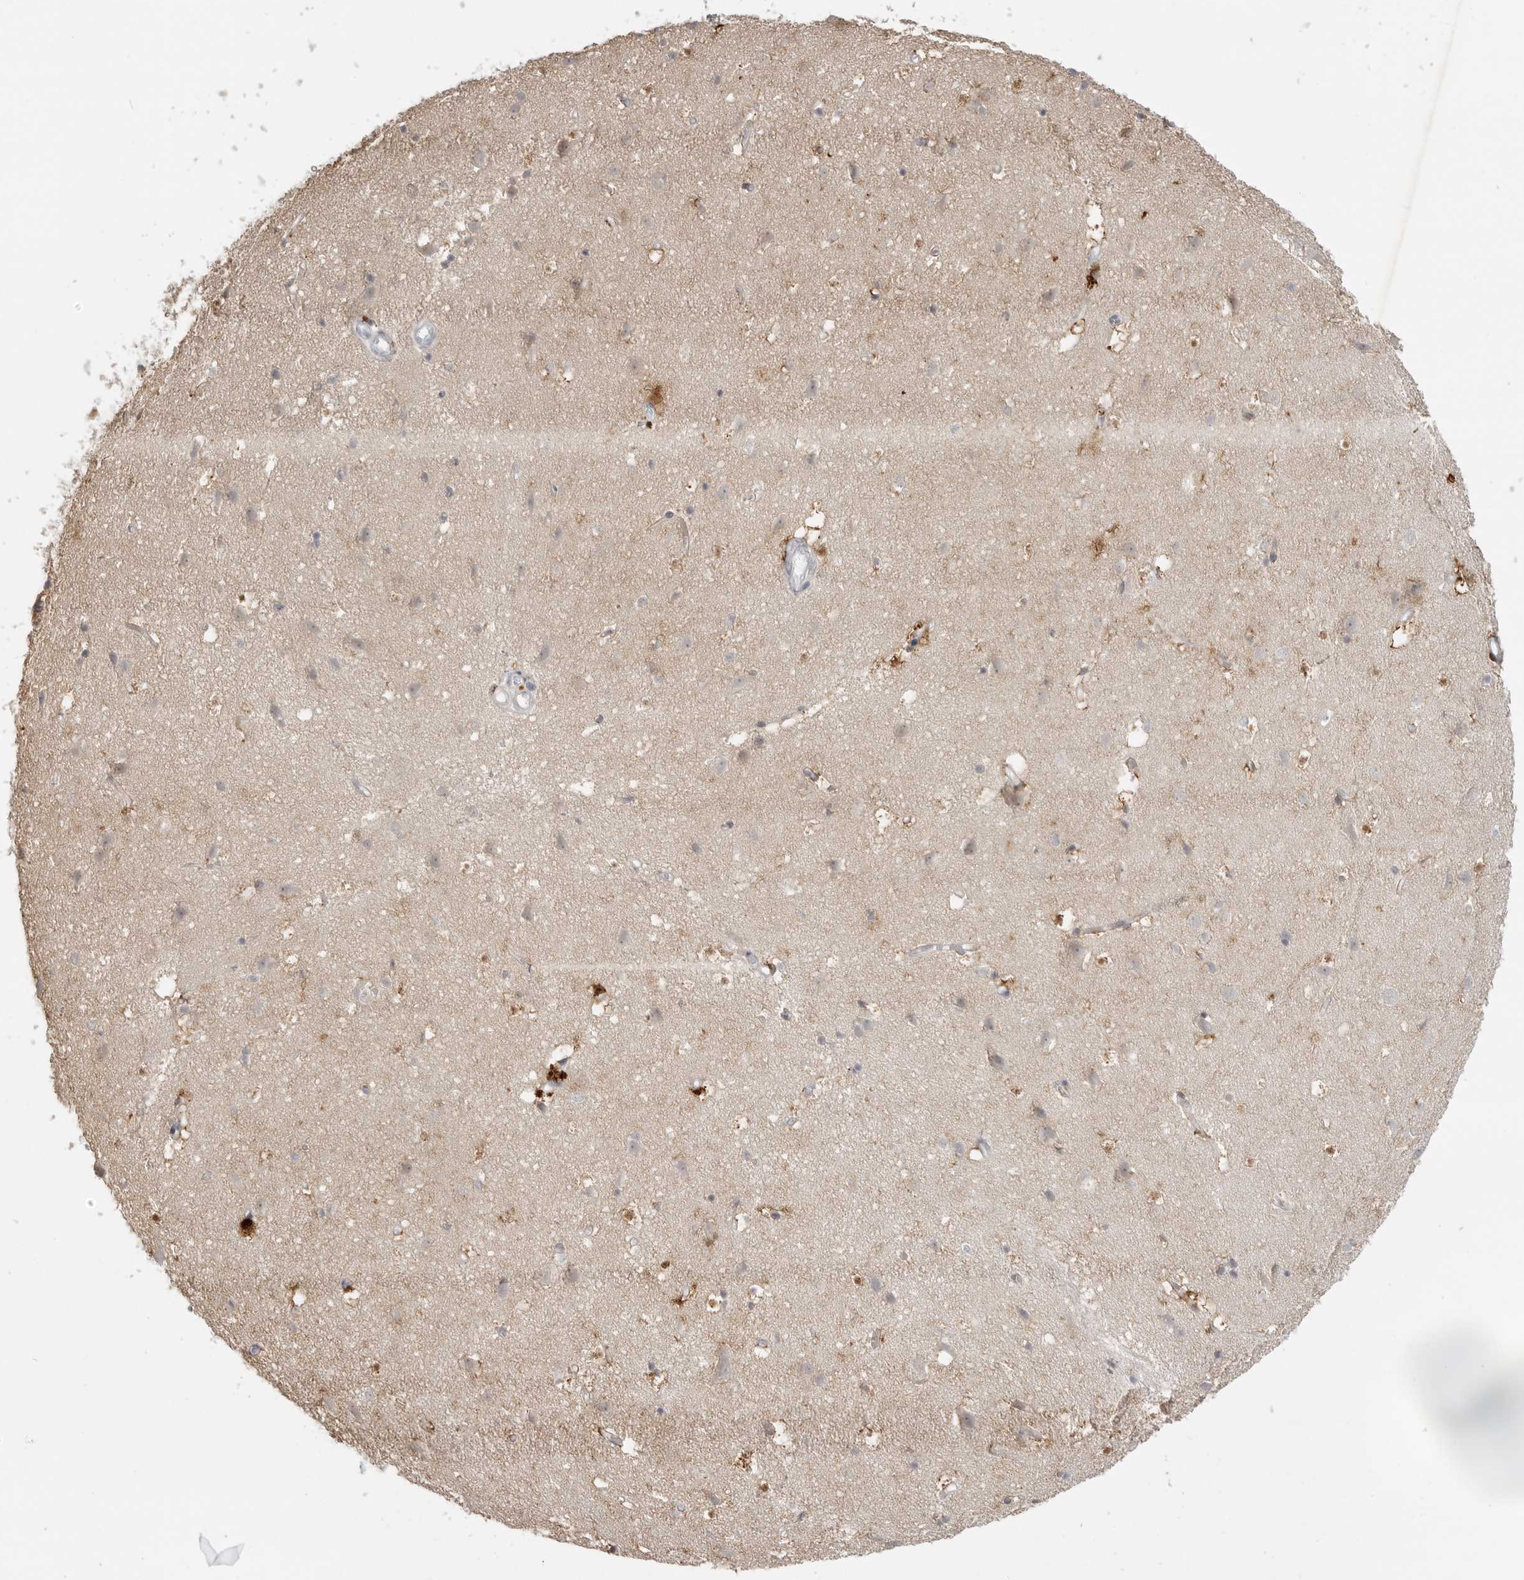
{"staining": {"intensity": "moderate", "quantity": "25%-75%", "location": "cytoplasmic/membranous"}, "tissue": "cerebral cortex", "cell_type": "Endothelial cells", "image_type": "normal", "snomed": [{"axis": "morphology", "description": "Normal tissue, NOS"}, {"axis": "topography", "description": "Cerebral cortex"}], "caption": "Unremarkable cerebral cortex was stained to show a protein in brown. There is medium levels of moderate cytoplasmic/membranous staining in about 25%-75% of endothelial cells. (brown staining indicates protein expression, while blue staining denotes nuclei).", "gene": "TCTN3", "patient": {"sex": "male", "age": 54}}